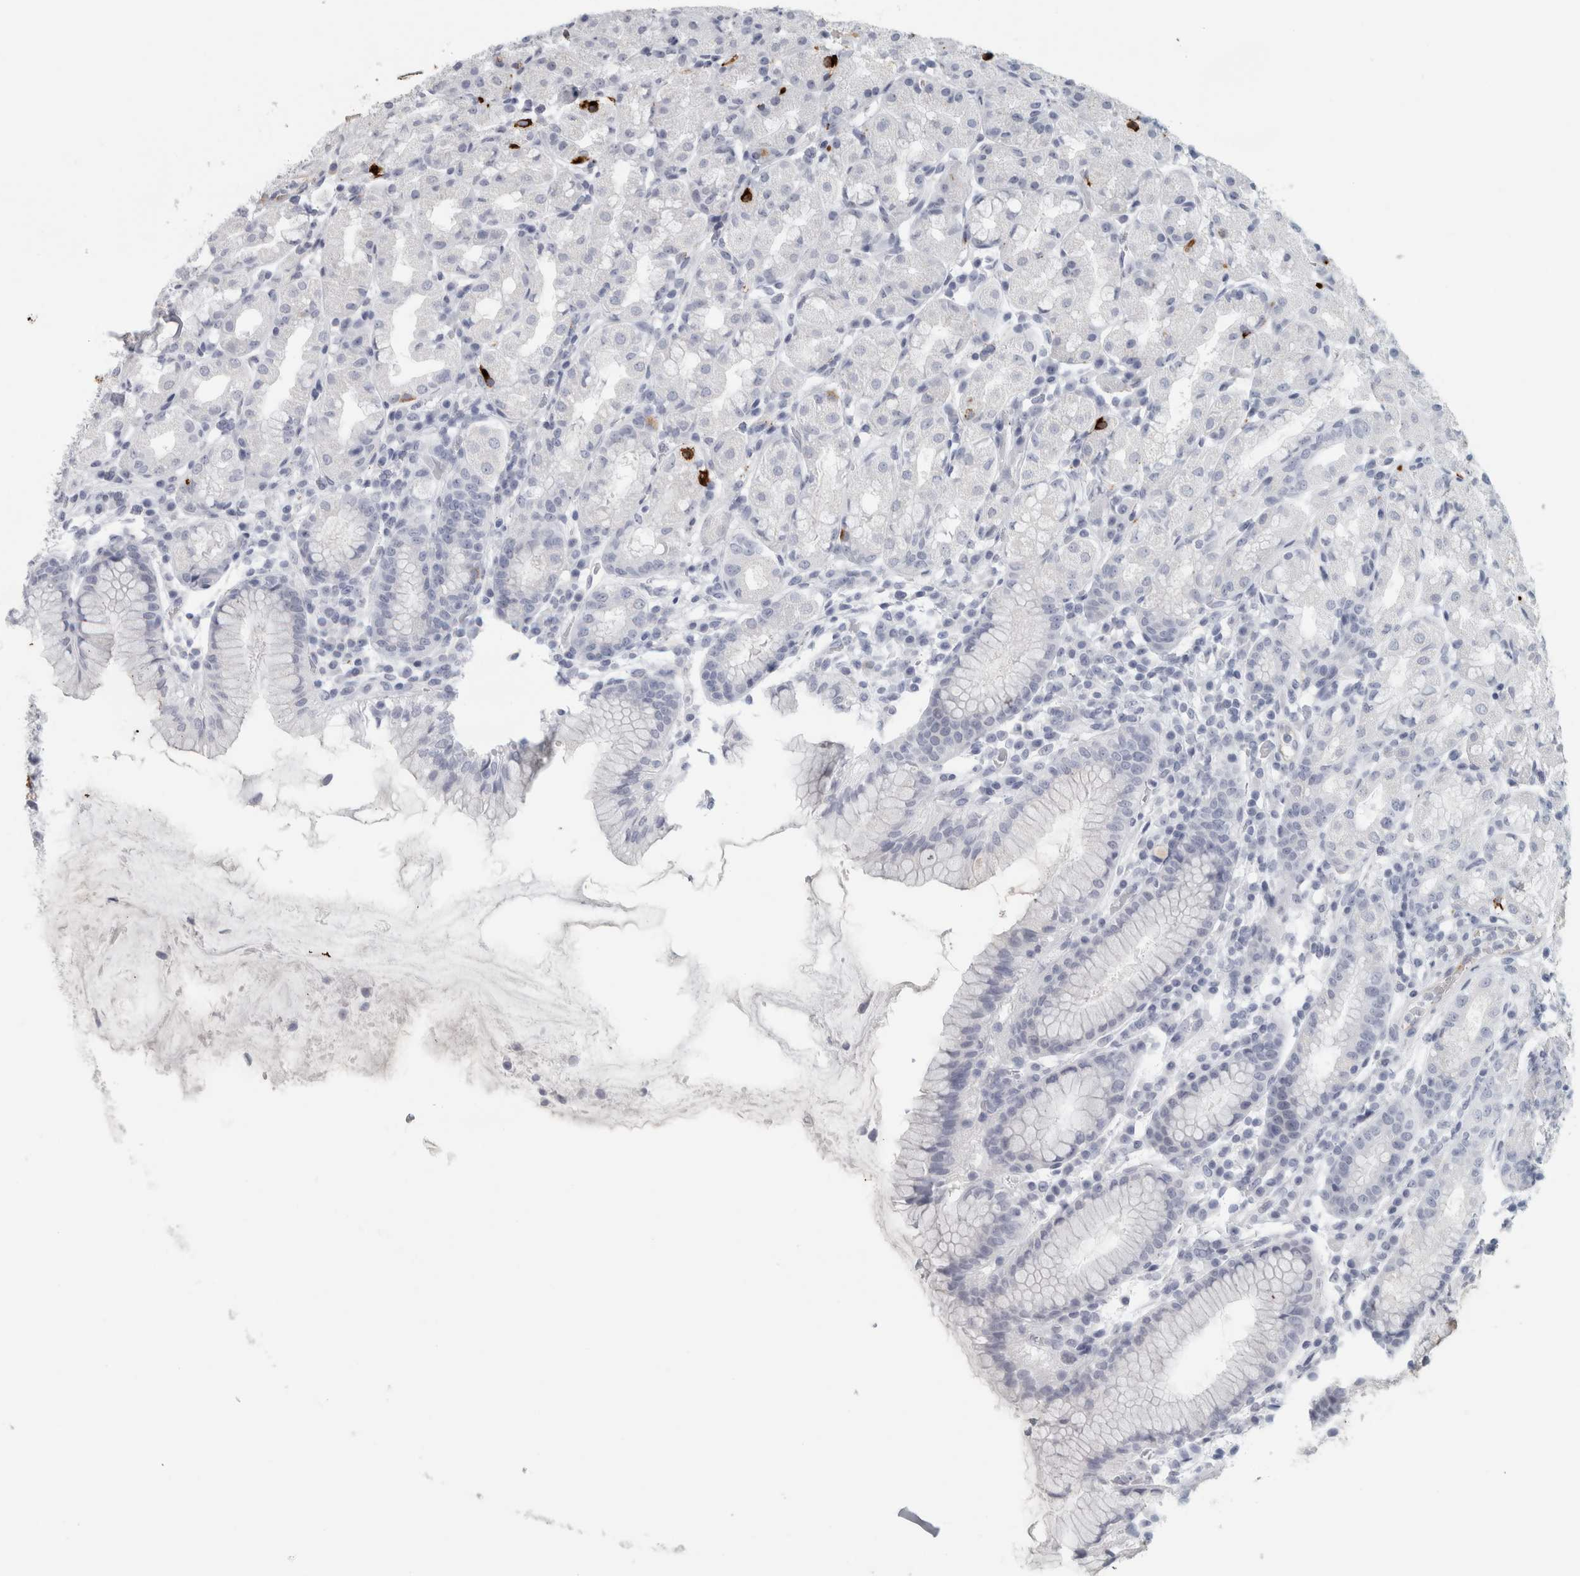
{"staining": {"intensity": "strong", "quantity": "<25%", "location": "cytoplasmic/membranous"}, "tissue": "stomach", "cell_type": "Glandular cells", "image_type": "normal", "snomed": [{"axis": "morphology", "description": "Normal tissue, NOS"}, {"axis": "topography", "description": "Stomach, lower"}], "caption": "Immunohistochemical staining of unremarkable stomach displays medium levels of strong cytoplasmic/membranous positivity in approximately <25% of glandular cells. (DAB IHC with brightfield microscopy, high magnification).", "gene": "CPE", "patient": {"sex": "female", "age": 56}}